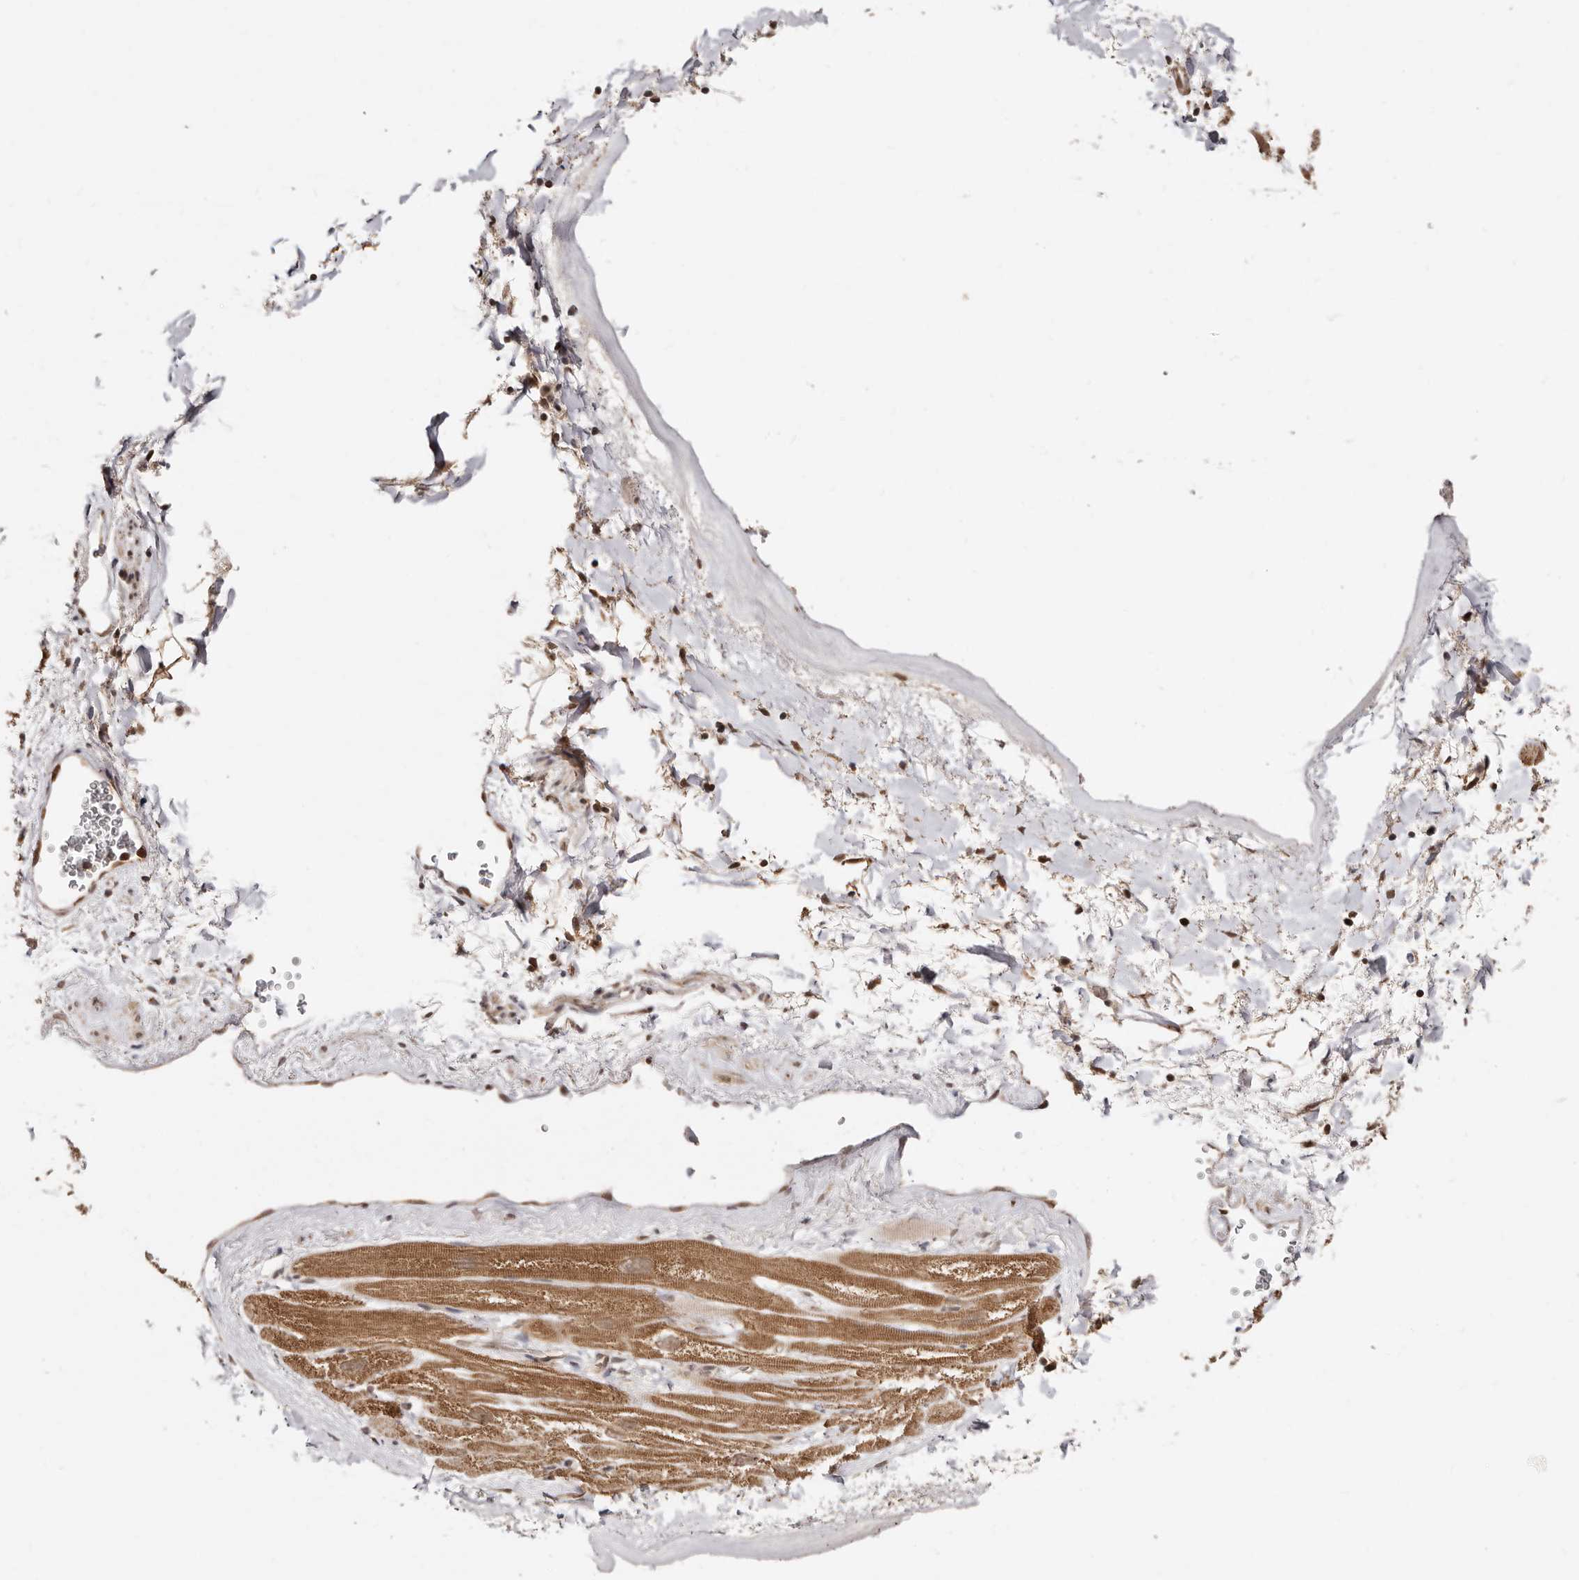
{"staining": {"intensity": "moderate", "quantity": ">75%", "location": "cytoplasmic/membranous"}, "tissue": "heart muscle", "cell_type": "Cardiomyocytes", "image_type": "normal", "snomed": [{"axis": "morphology", "description": "Normal tissue, NOS"}, {"axis": "topography", "description": "Heart"}], "caption": "IHC photomicrograph of unremarkable heart muscle: human heart muscle stained using immunohistochemistry demonstrates medium levels of moderate protein expression localized specifically in the cytoplasmic/membranous of cardiomyocytes, appearing as a cytoplasmic/membranous brown color.", "gene": "MED8", "patient": {"sex": "male", "age": 49}}